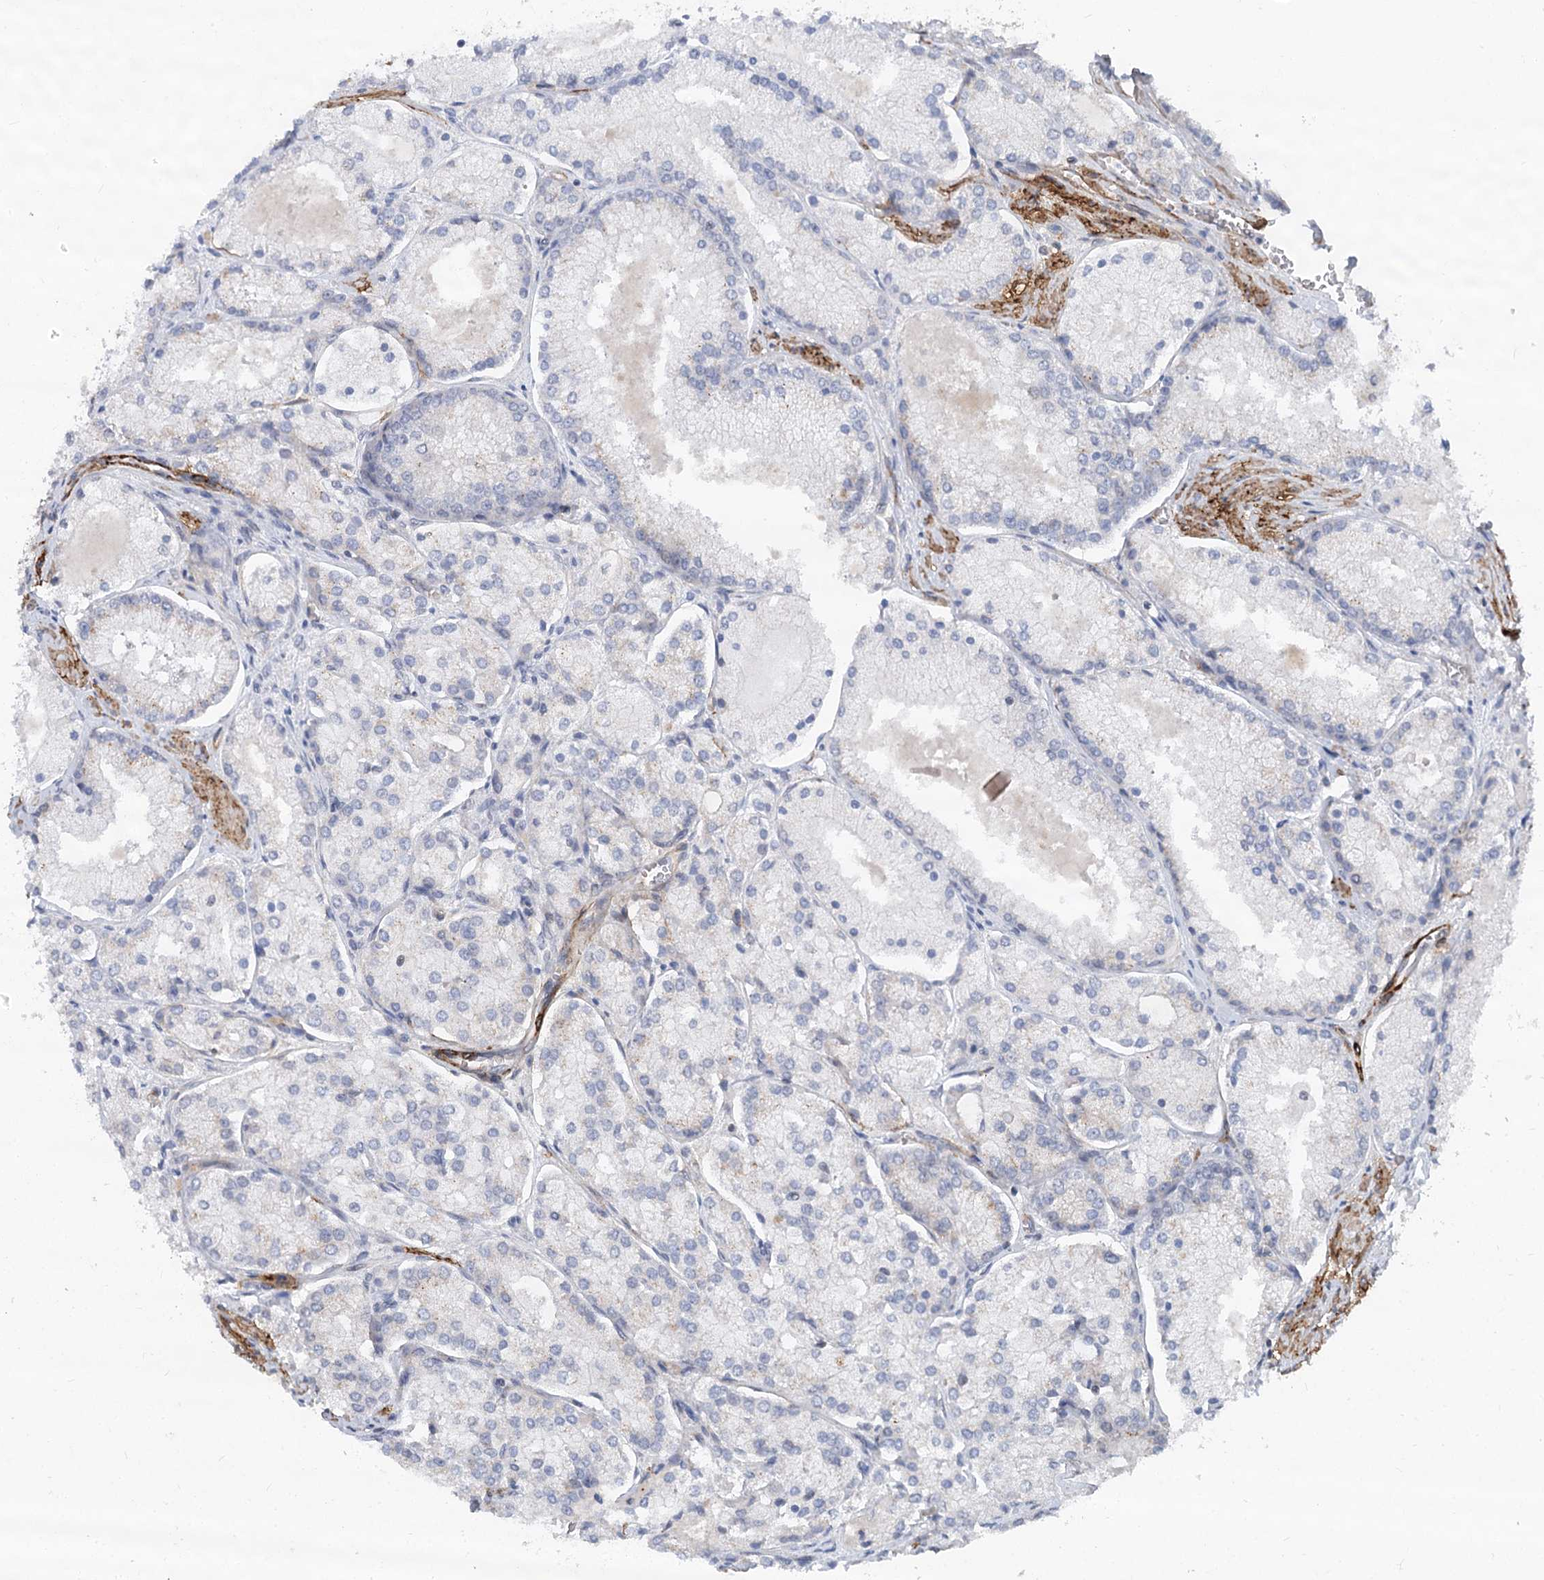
{"staining": {"intensity": "negative", "quantity": "none", "location": "none"}, "tissue": "prostate cancer", "cell_type": "Tumor cells", "image_type": "cancer", "snomed": [{"axis": "morphology", "description": "Adenocarcinoma, Low grade"}, {"axis": "topography", "description": "Prostate"}], "caption": "Immunohistochemical staining of low-grade adenocarcinoma (prostate) exhibits no significant positivity in tumor cells. The staining was performed using DAB (3,3'-diaminobenzidine) to visualize the protein expression in brown, while the nuclei were stained in blue with hematoxylin (Magnification: 20x).", "gene": "GNL3L", "patient": {"sex": "male", "age": 74}}